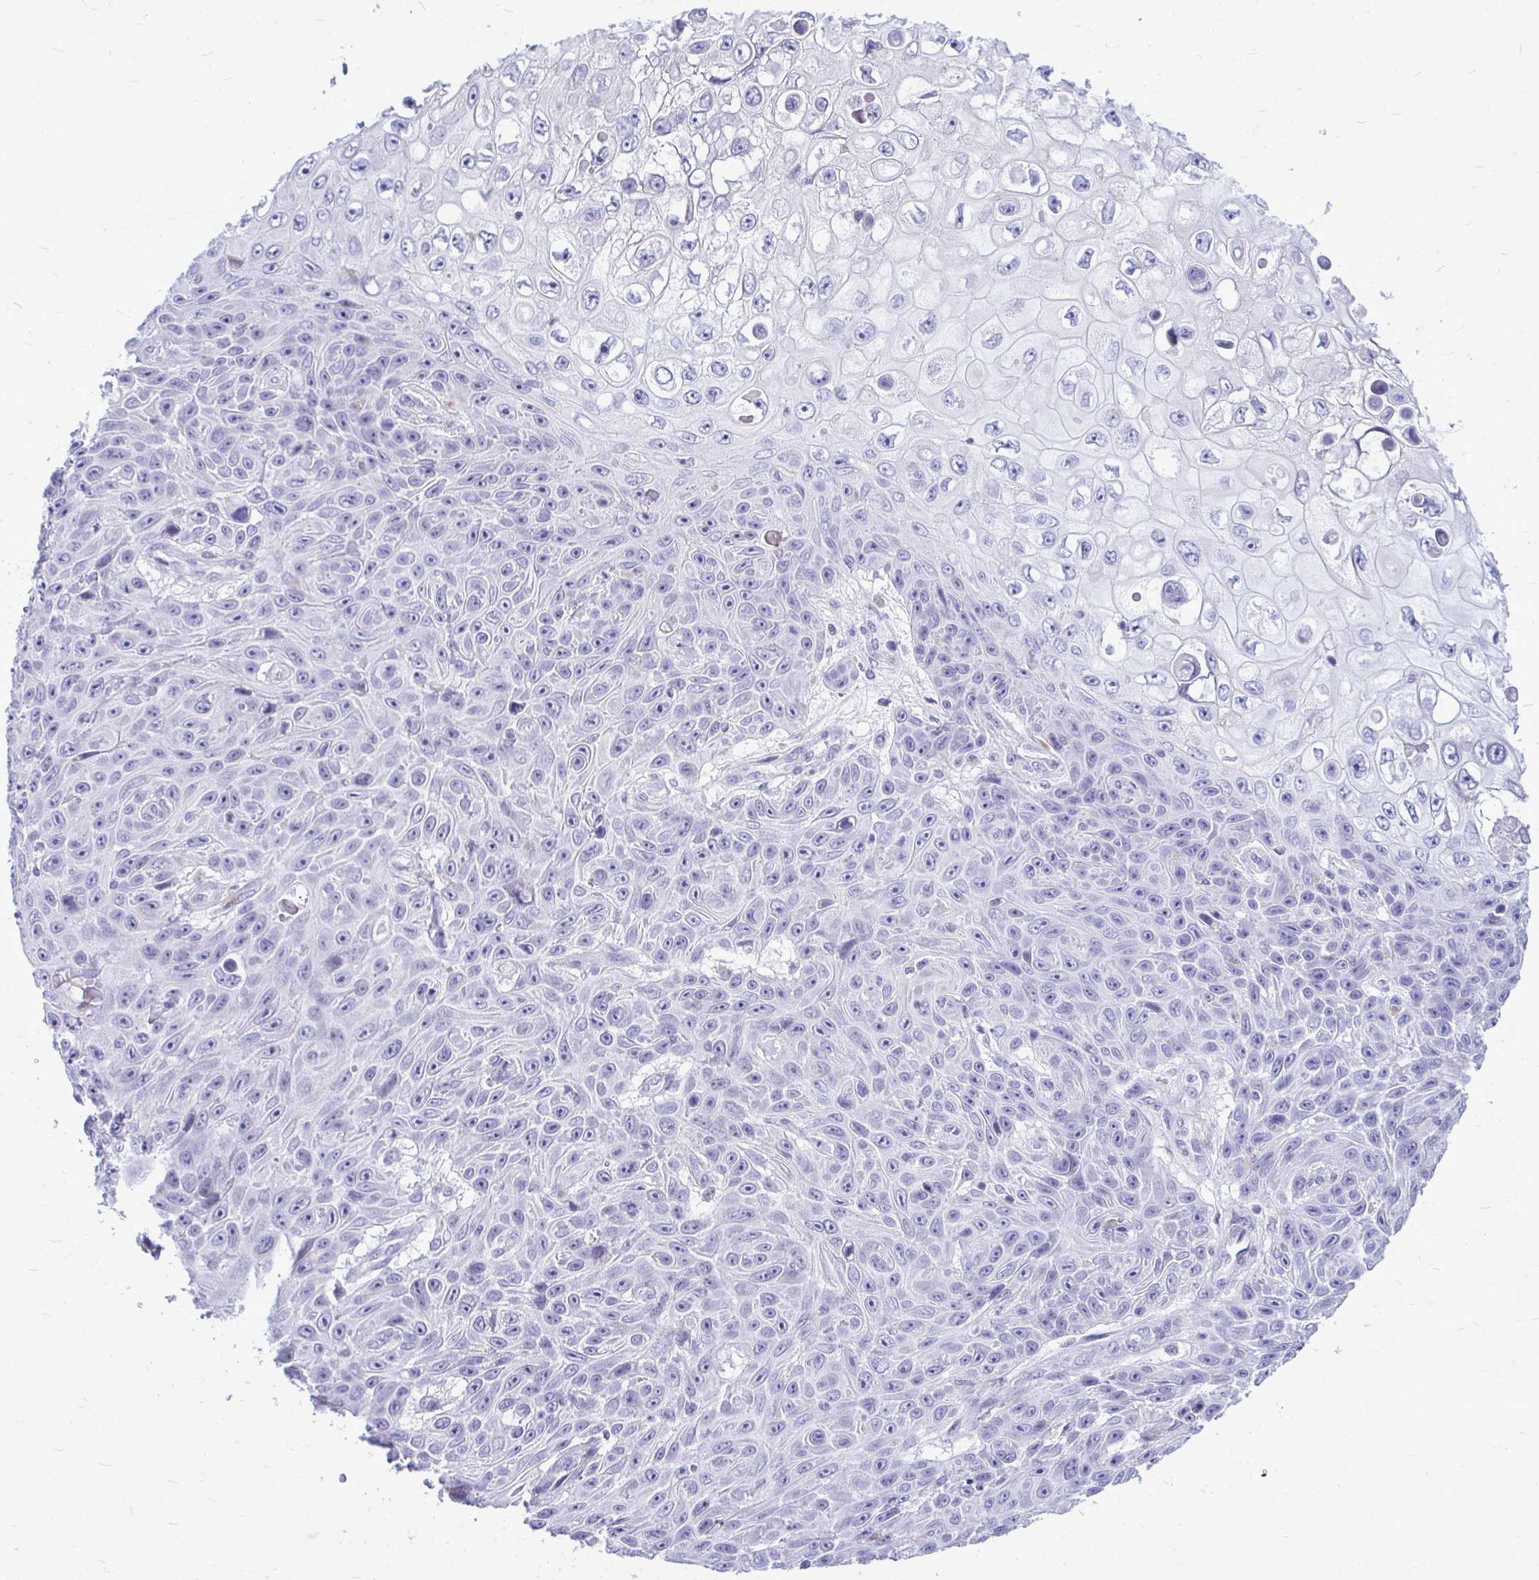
{"staining": {"intensity": "negative", "quantity": "none", "location": "none"}, "tissue": "skin cancer", "cell_type": "Tumor cells", "image_type": "cancer", "snomed": [{"axis": "morphology", "description": "Squamous cell carcinoma, NOS"}, {"axis": "topography", "description": "Skin"}], "caption": "Tumor cells are negative for protein expression in human squamous cell carcinoma (skin).", "gene": "ZSCAN25", "patient": {"sex": "male", "age": 82}}